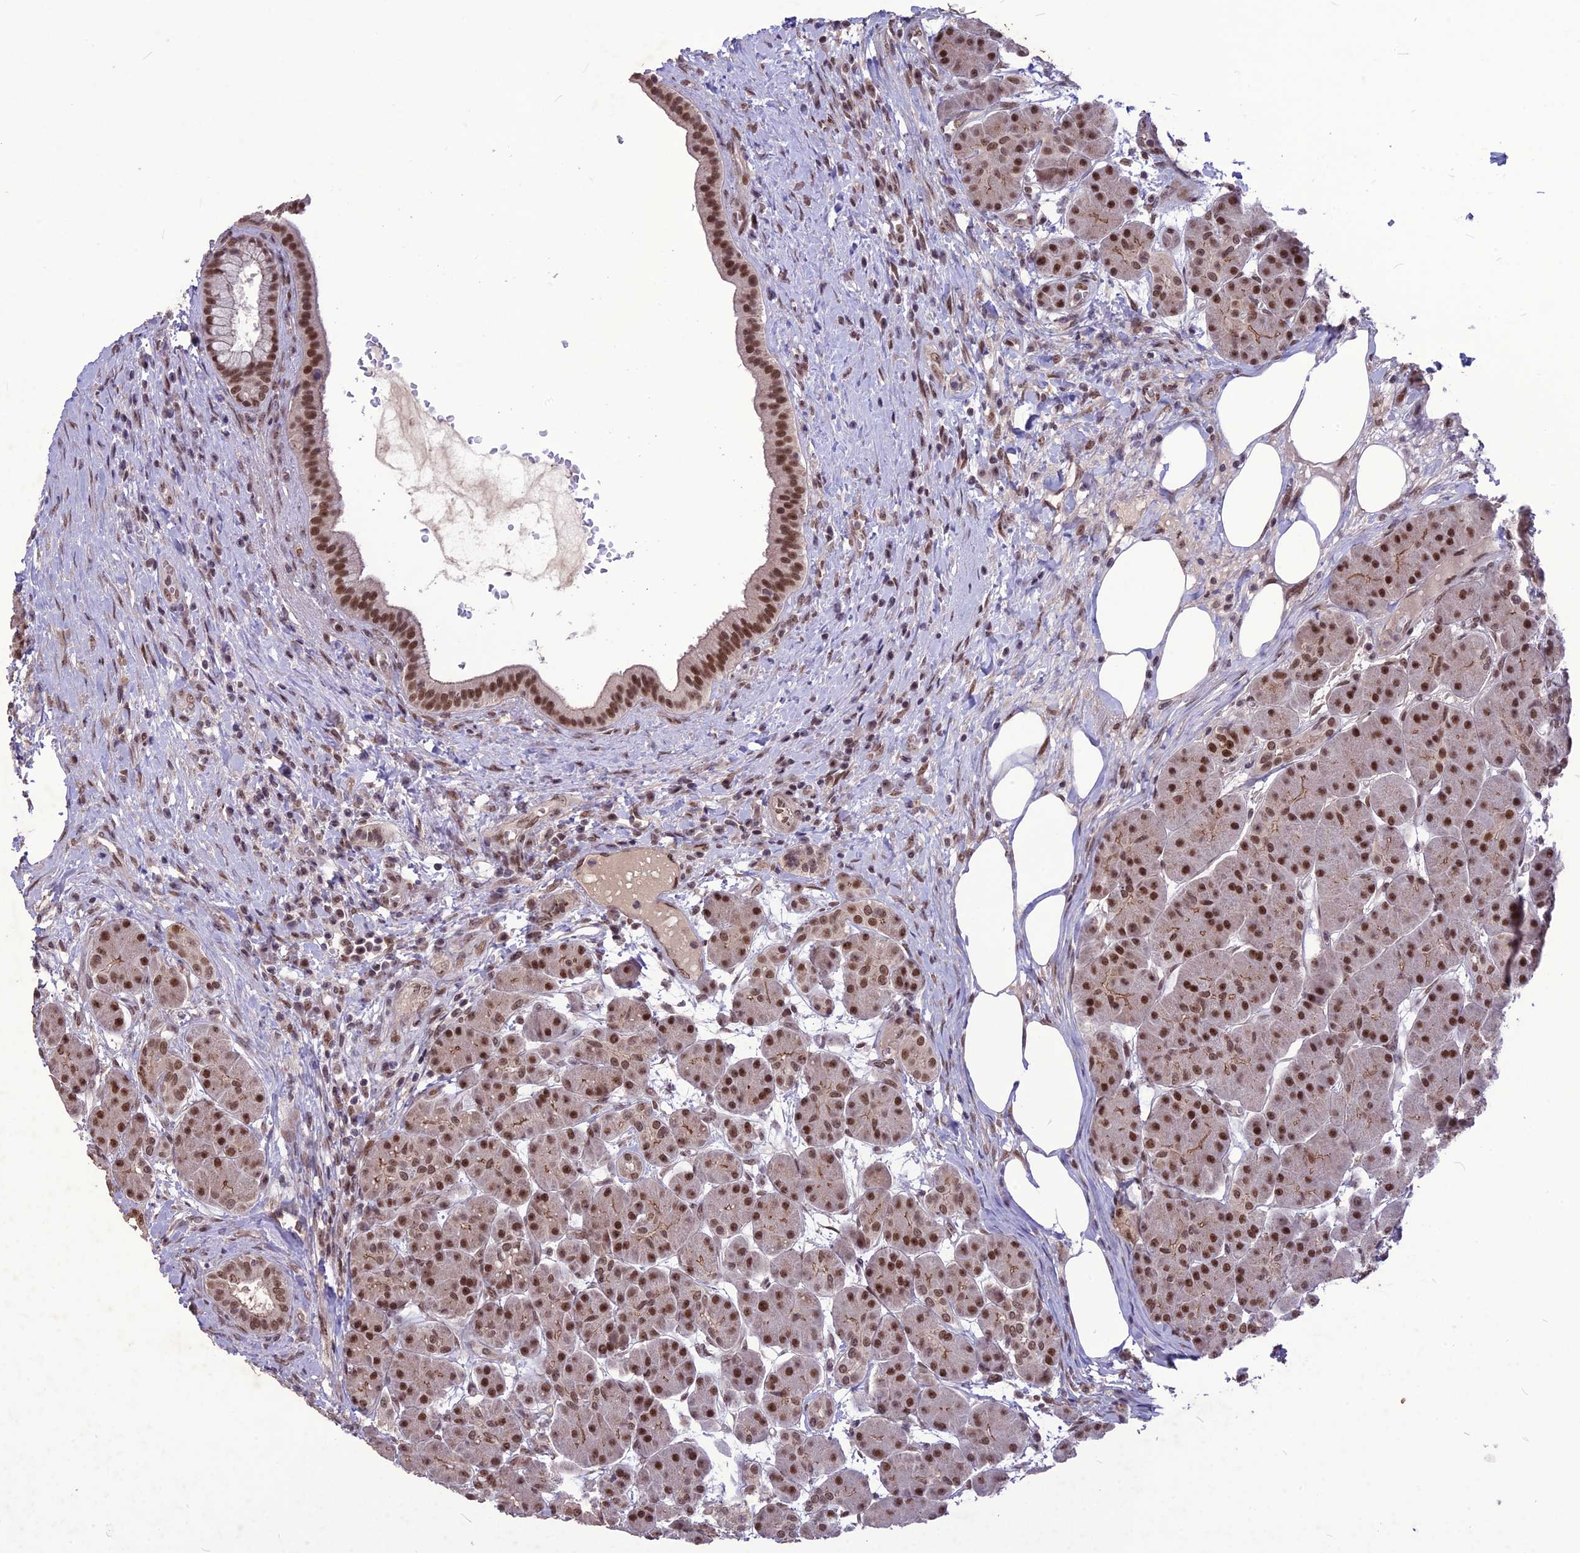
{"staining": {"intensity": "moderate", "quantity": ">75%", "location": "nuclear"}, "tissue": "pancreas", "cell_type": "Exocrine glandular cells", "image_type": "normal", "snomed": [{"axis": "morphology", "description": "Normal tissue, NOS"}, {"axis": "topography", "description": "Pancreas"}], "caption": "Approximately >75% of exocrine glandular cells in benign pancreas exhibit moderate nuclear protein staining as visualized by brown immunohistochemical staining.", "gene": "DIS3", "patient": {"sex": "male", "age": 63}}